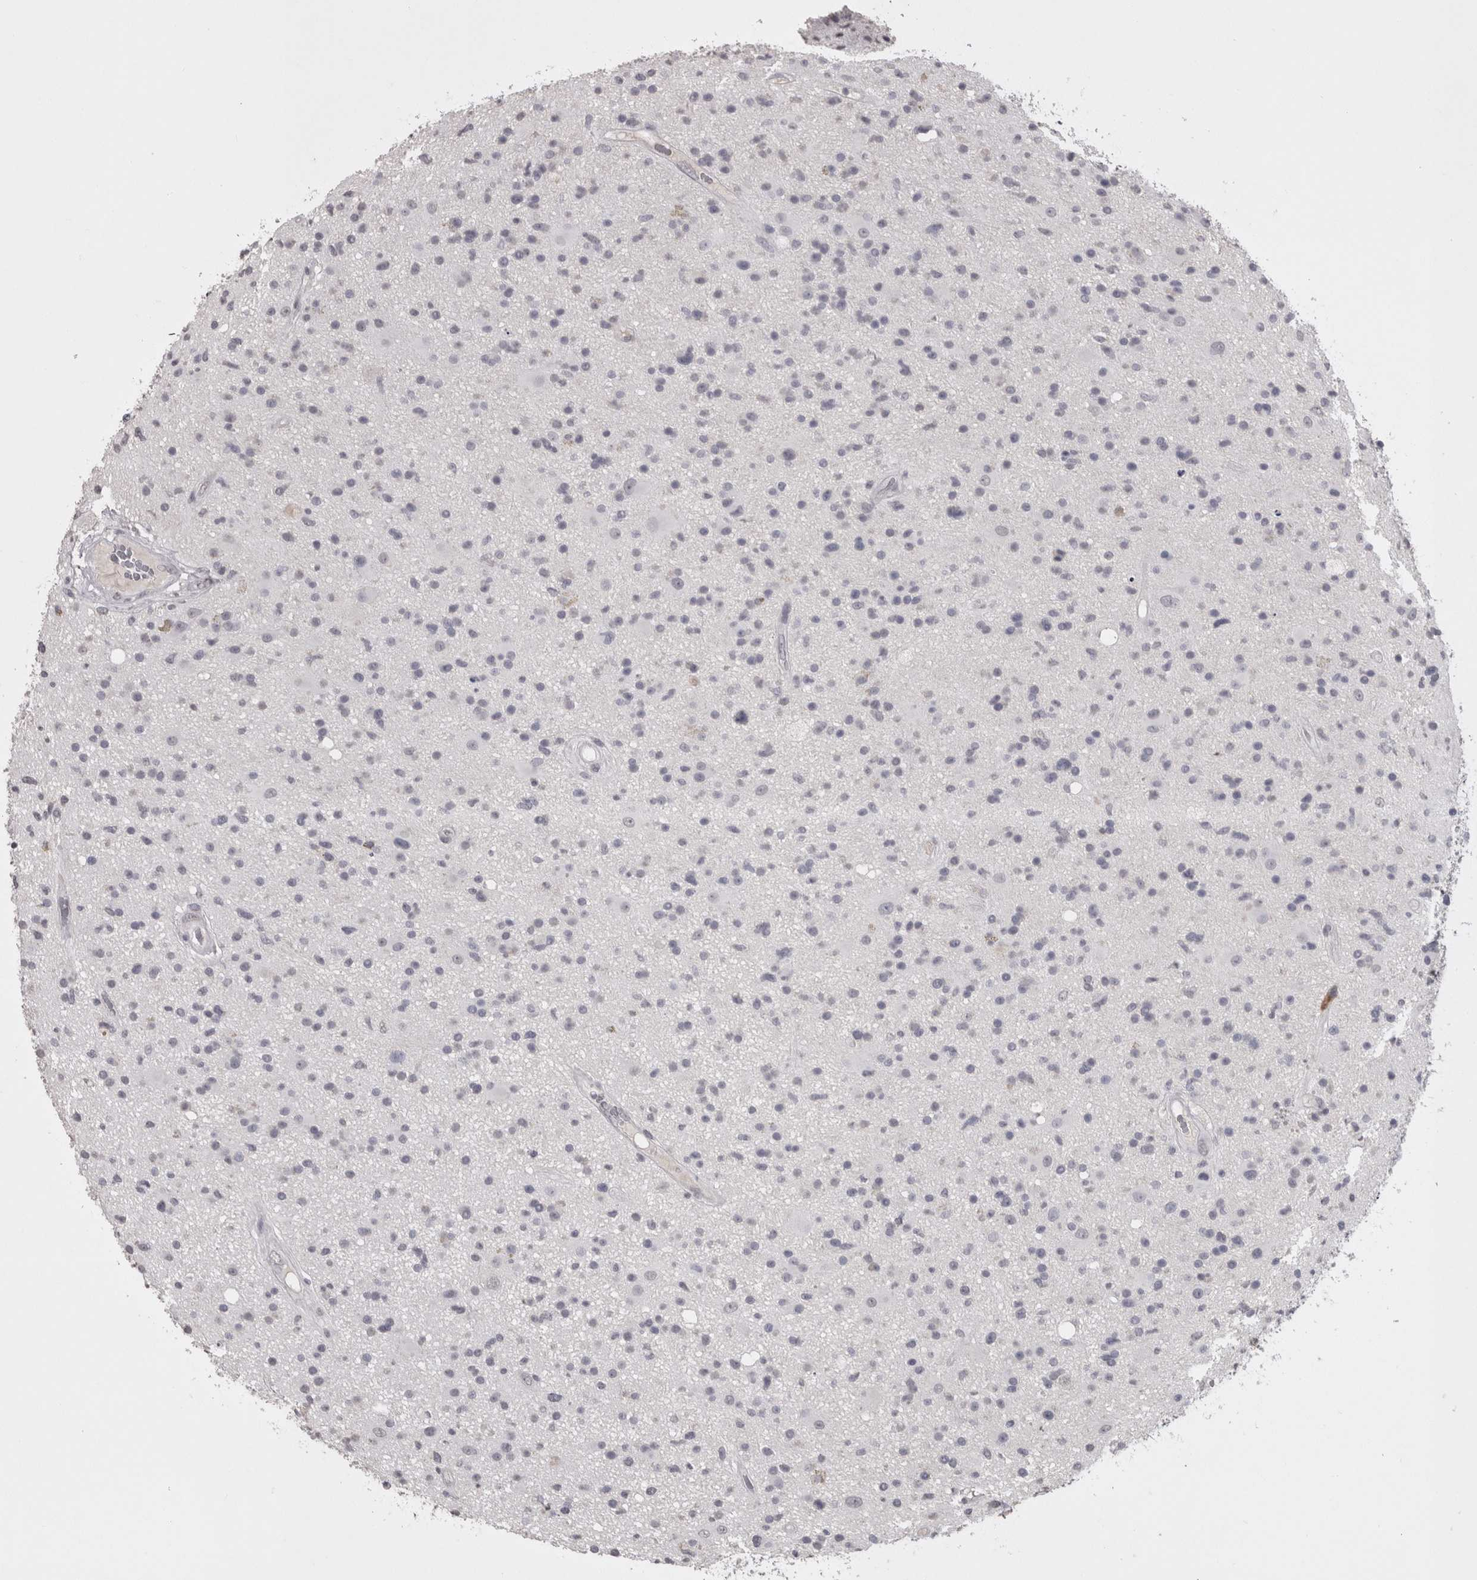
{"staining": {"intensity": "negative", "quantity": "none", "location": "none"}, "tissue": "glioma", "cell_type": "Tumor cells", "image_type": "cancer", "snomed": [{"axis": "morphology", "description": "Glioma, malignant, High grade"}, {"axis": "topography", "description": "Brain"}], "caption": "DAB immunohistochemical staining of human glioma demonstrates no significant expression in tumor cells.", "gene": "LAX1", "patient": {"sex": "male", "age": 33}}